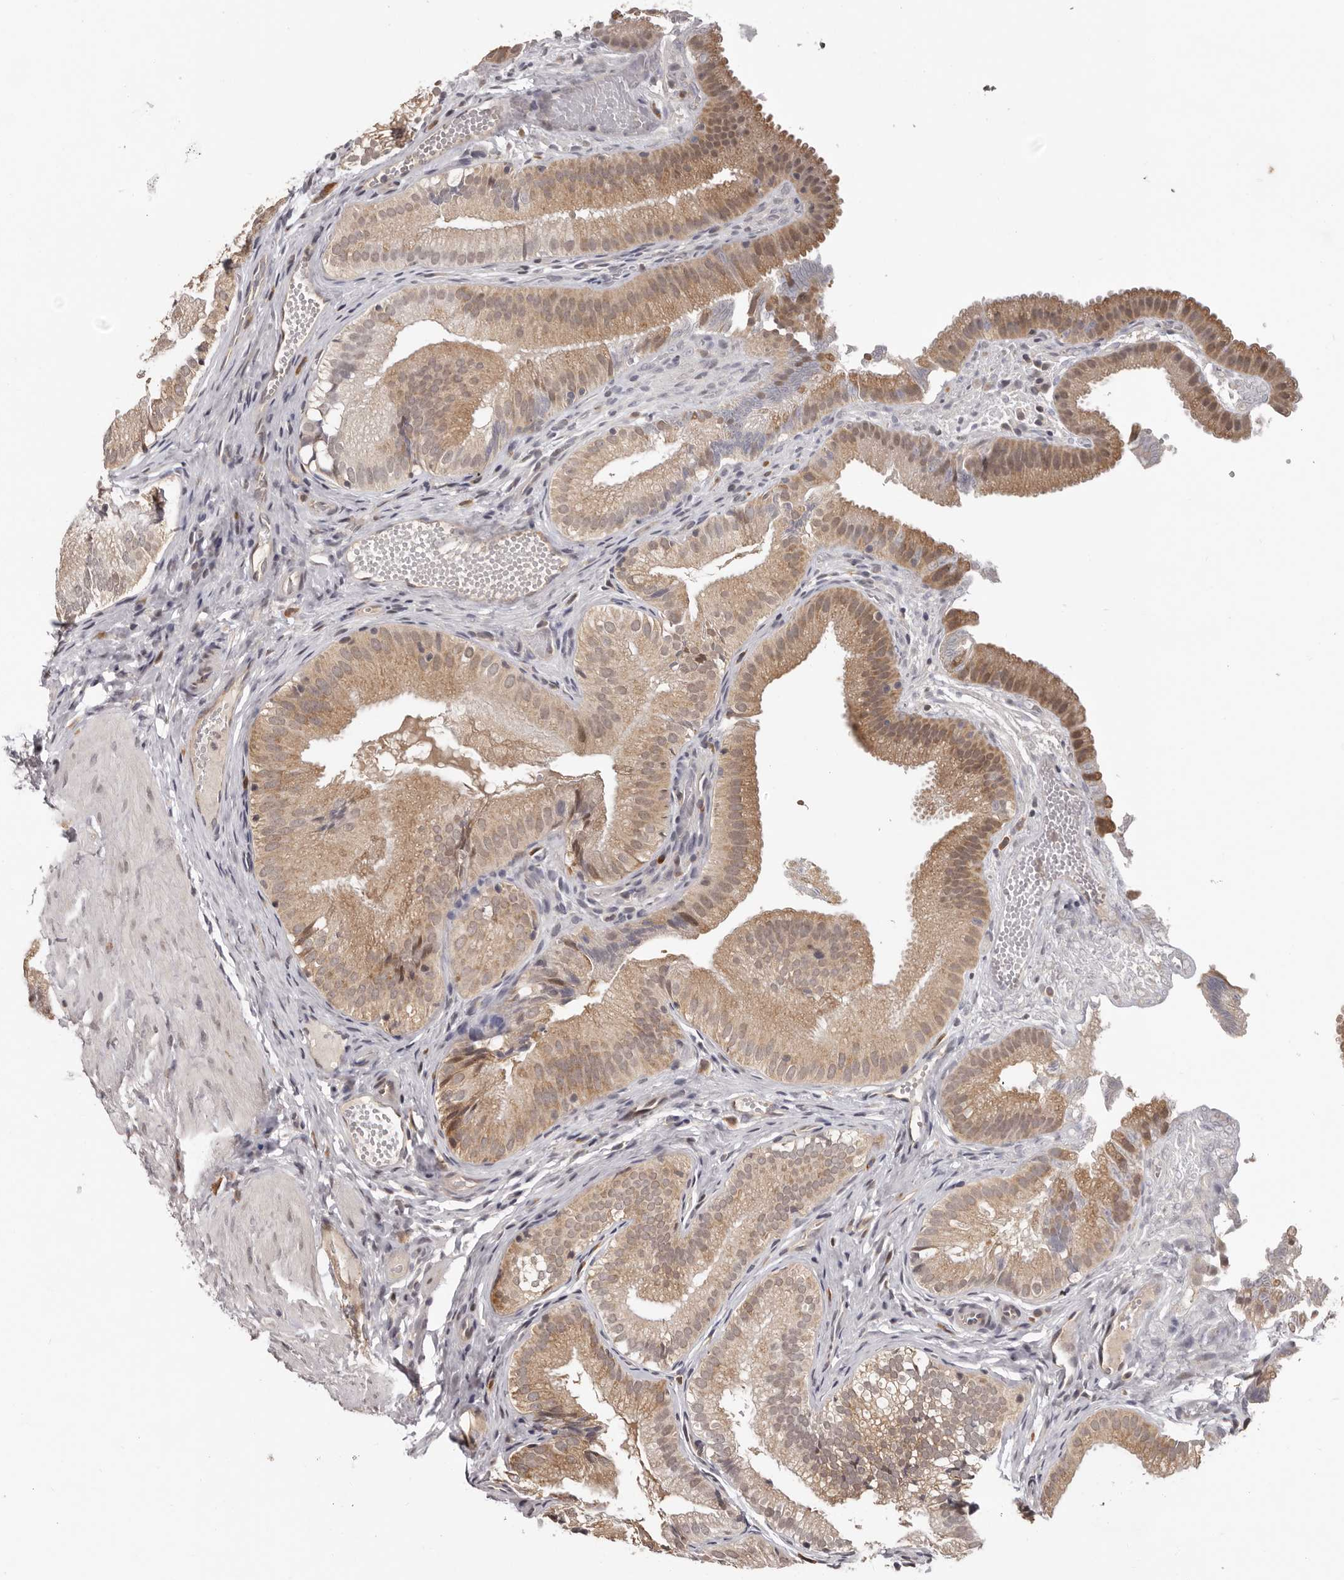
{"staining": {"intensity": "moderate", "quantity": ">75%", "location": "cytoplasmic/membranous,nuclear"}, "tissue": "gallbladder", "cell_type": "Glandular cells", "image_type": "normal", "snomed": [{"axis": "morphology", "description": "Normal tissue, NOS"}, {"axis": "topography", "description": "Gallbladder"}], "caption": "Protein analysis of normal gallbladder shows moderate cytoplasmic/membranous,nuclear positivity in approximately >75% of glandular cells. Using DAB (brown) and hematoxylin (blue) stains, captured at high magnification using brightfield microscopy.", "gene": "TBX5", "patient": {"sex": "female", "age": 30}}